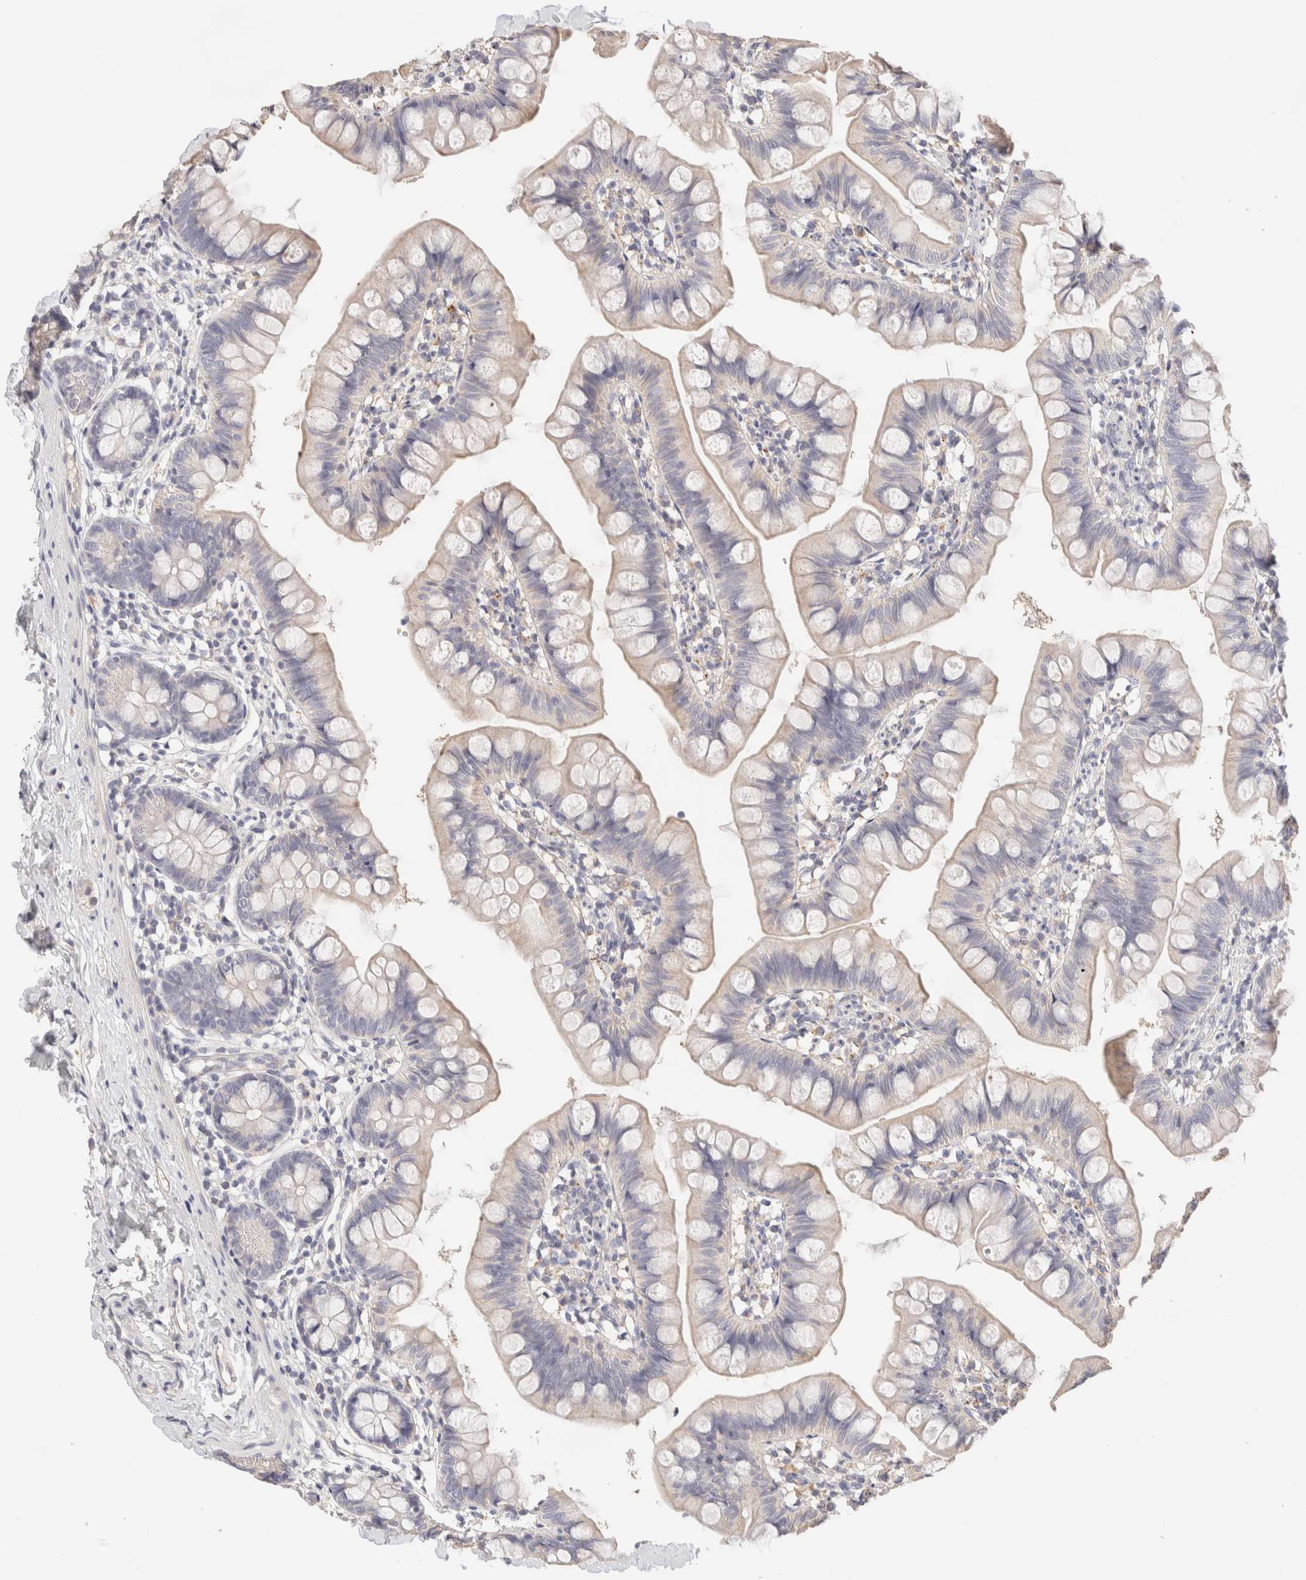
{"staining": {"intensity": "negative", "quantity": "none", "location": "none"}, "tissue": "small intestine", "cell_type": "Glandular cells", "image_type": "normal", "snomed": [{"axis": "morphology", "description": "Normal tissue, NOS"}, {"axis": "topography", "description": "Small intestine"}], "caption": "The IHC micrograph has no significant positivity in glandular cells of small intestine.", "gene": "SCGB2A2", "patient": {"sex": "male", "age": 7}}